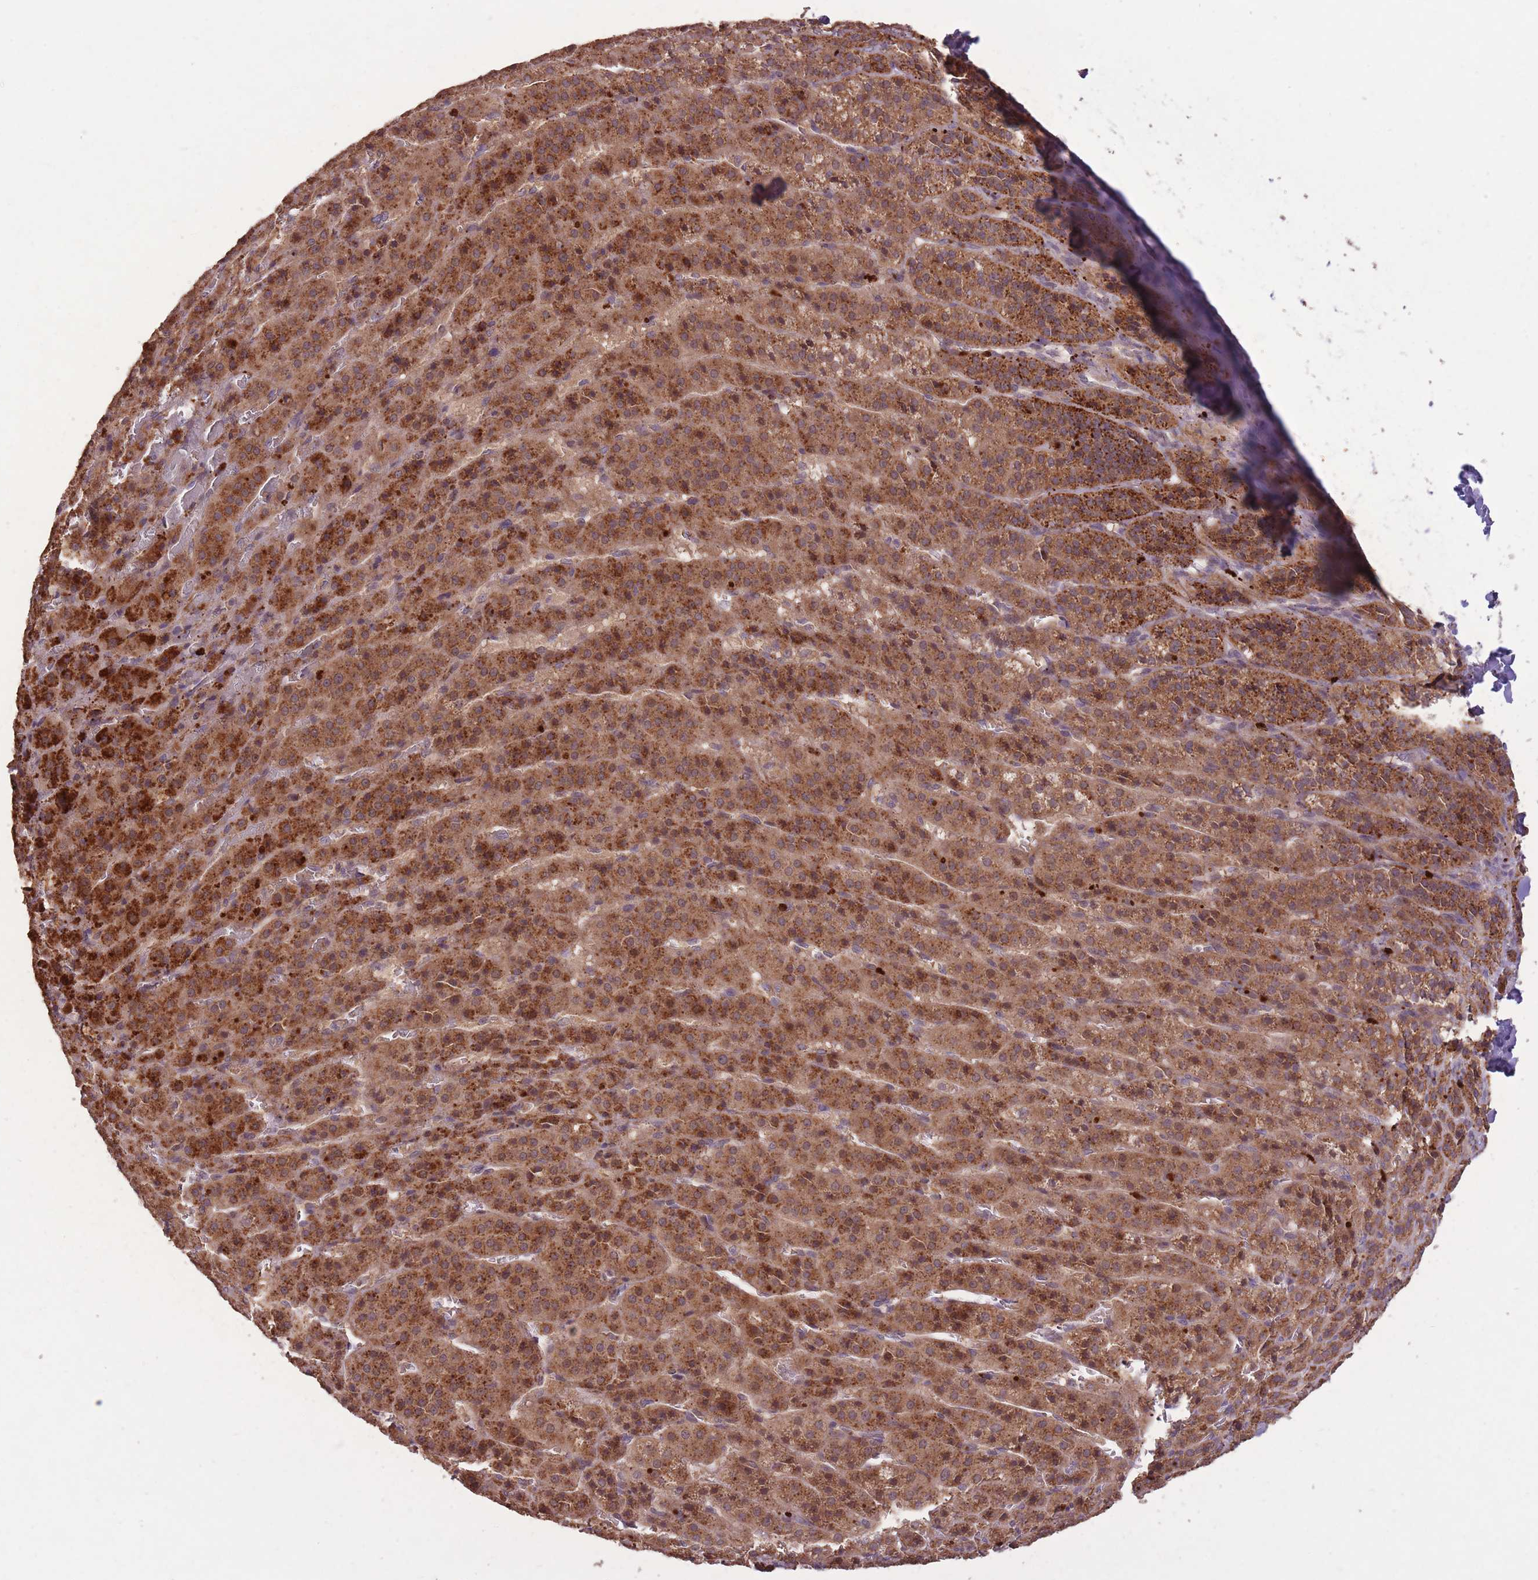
{"staining": {"intensity": "moderate", "quantity": ">75%", "location": "cytoplasmic/membranous"}, "tissue": "adrenal gland", "cell_type": "Glandular cells", "image_type": "normal", "snomed": [{"axis": "morphology", "description": "Normal tissue, NOS"}, {"axis": "topography", "description": "Adrenal gland"}], "caption": "Normal adrenal gland shows moderate cytoplasmic/membranous expression in approximately >75% of glandular cells.", "gene": "POLR3F", "patient": {"sex": "female", "age": 41}}